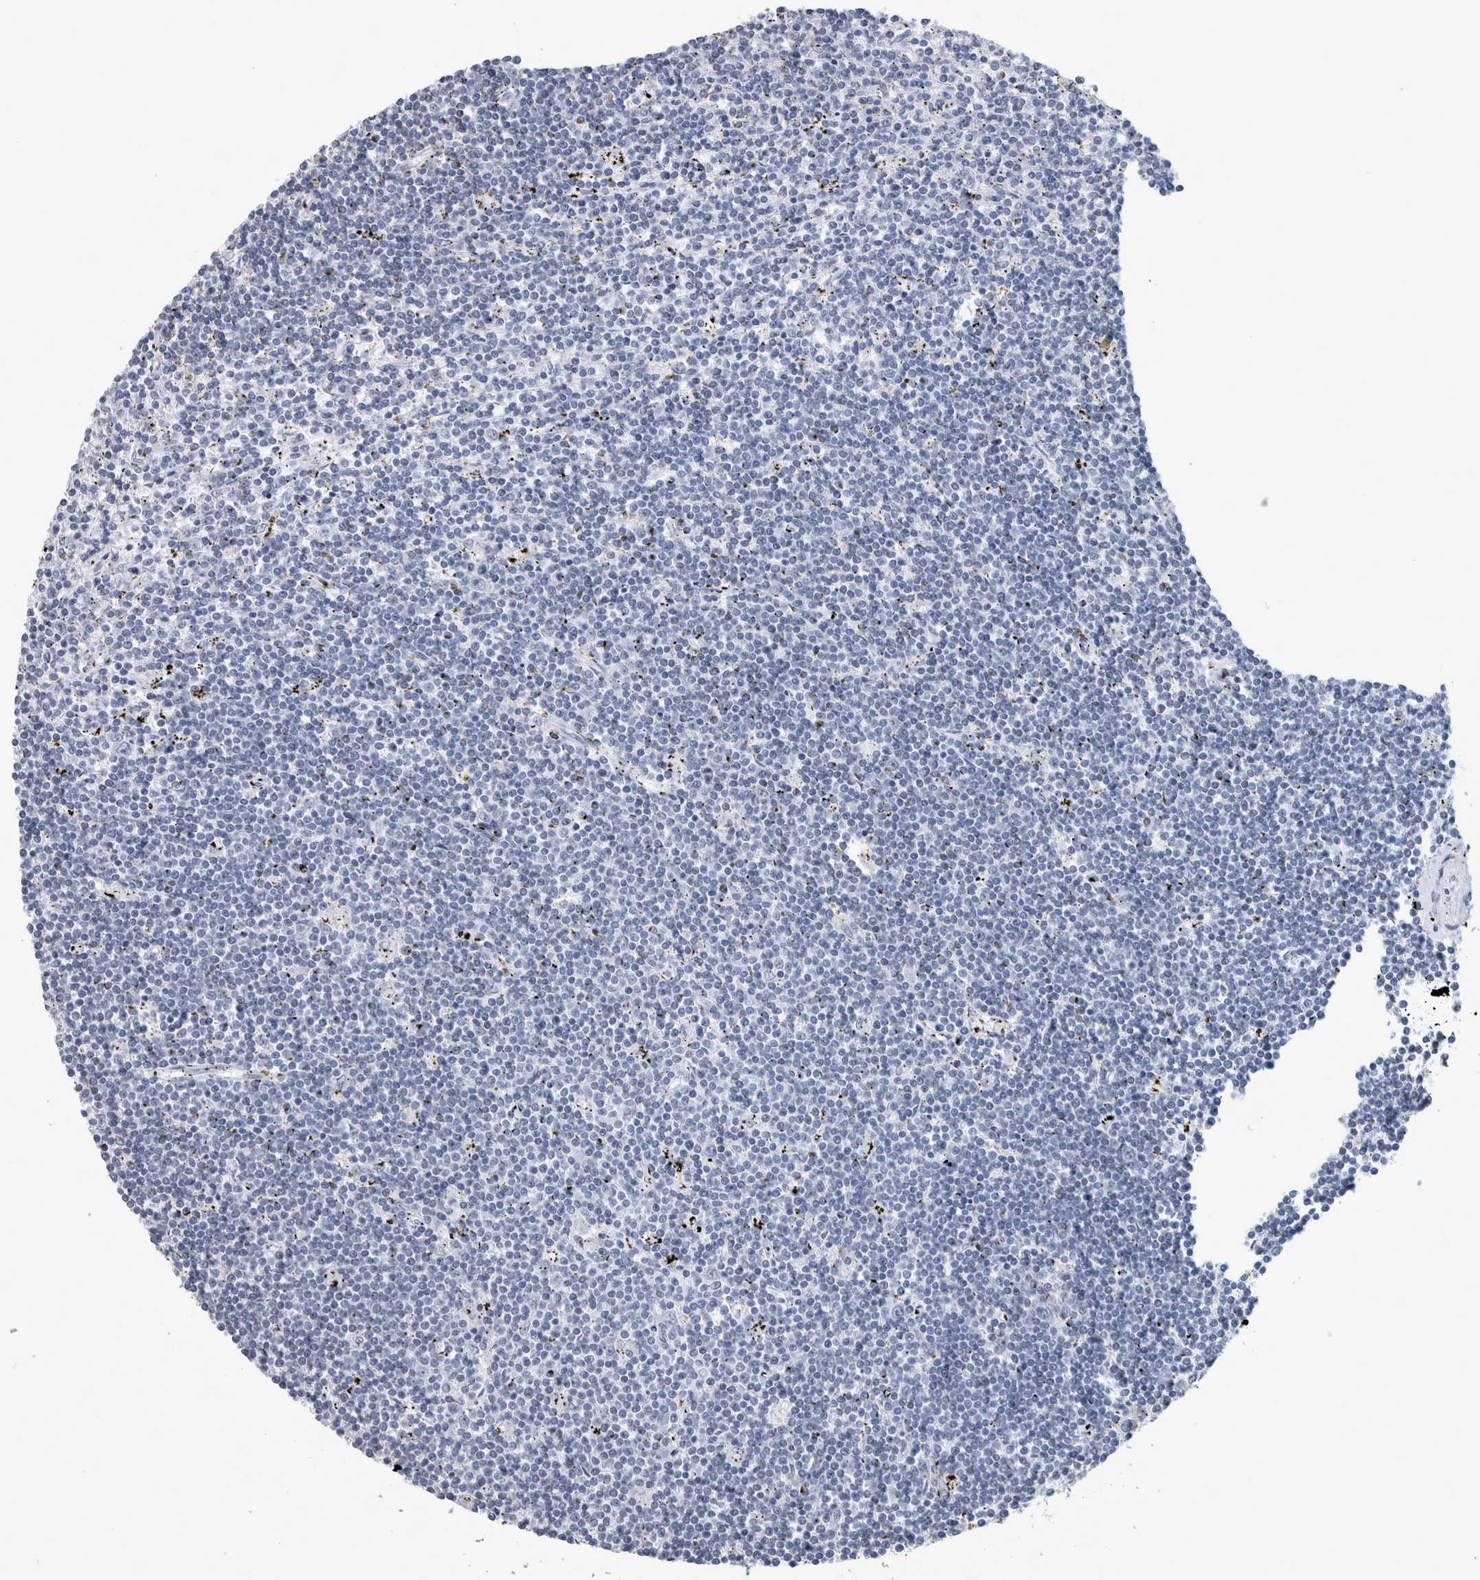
{"staining": {"intensity": "negative", "quantity": "none", "location": "none"}, "tissue": "lymphoma", "cell_type": "Tumor cells", "image_type": "cancer", "snomed": [{"axis": "morphology", "description": "Malignant lymphoma, non-Hodgkin's type, Low grade"}, {"axis": "topography", "description": "Spleen"}], "caption": "A photomicrograph of low-grade malignant lymphoma, non-Hodgkin's type stained for a protein demonstrates no brown staining in tumor cells.", "gene": "DSG2", "patient": {"sex": "male", "age": 76}}